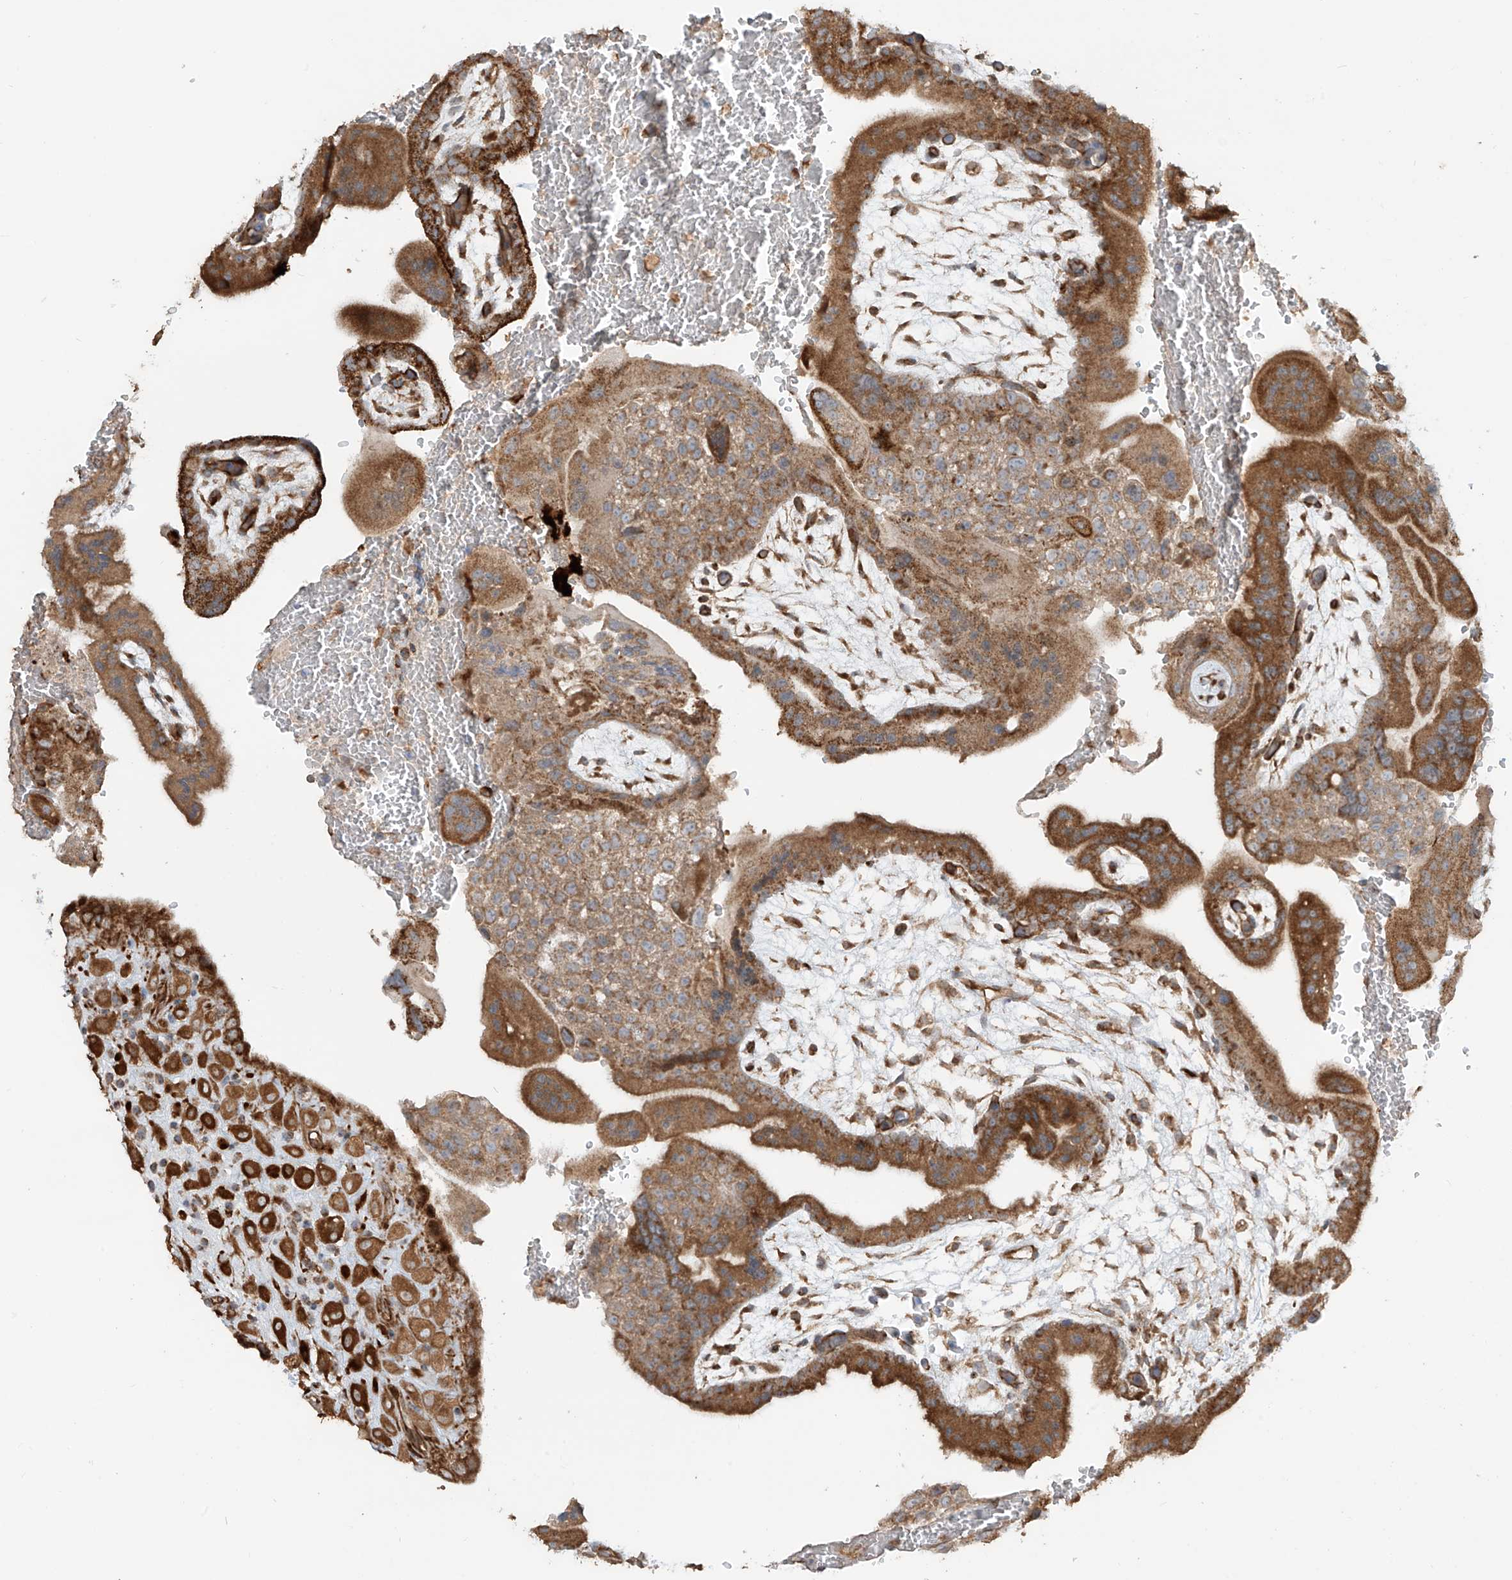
{"staining": {"intensity": "strong", "quantity": ">75%", "location": "cytoplasmic/membranous"}, "tissue": "placenta", "cell_type": "Decidual cells", "image_type": "normal", "snomed": [{"axis": "morphology", "description": "Normal tissue, NOS"}, {"axis": "topography", "description": "Placenta"}], "caption": "Strong cytoplasmic/membranous protein staining is seen in about >75% of decidual cells in placenta. The staining is performed using DAB (3,3'-diaminobenzidine) brown chromogen to label protein expression. The nuclei are counter-stained blue using hematoxylin.", "gene": "EIF5B", "patient": {"sex": "female", "age": 35}}